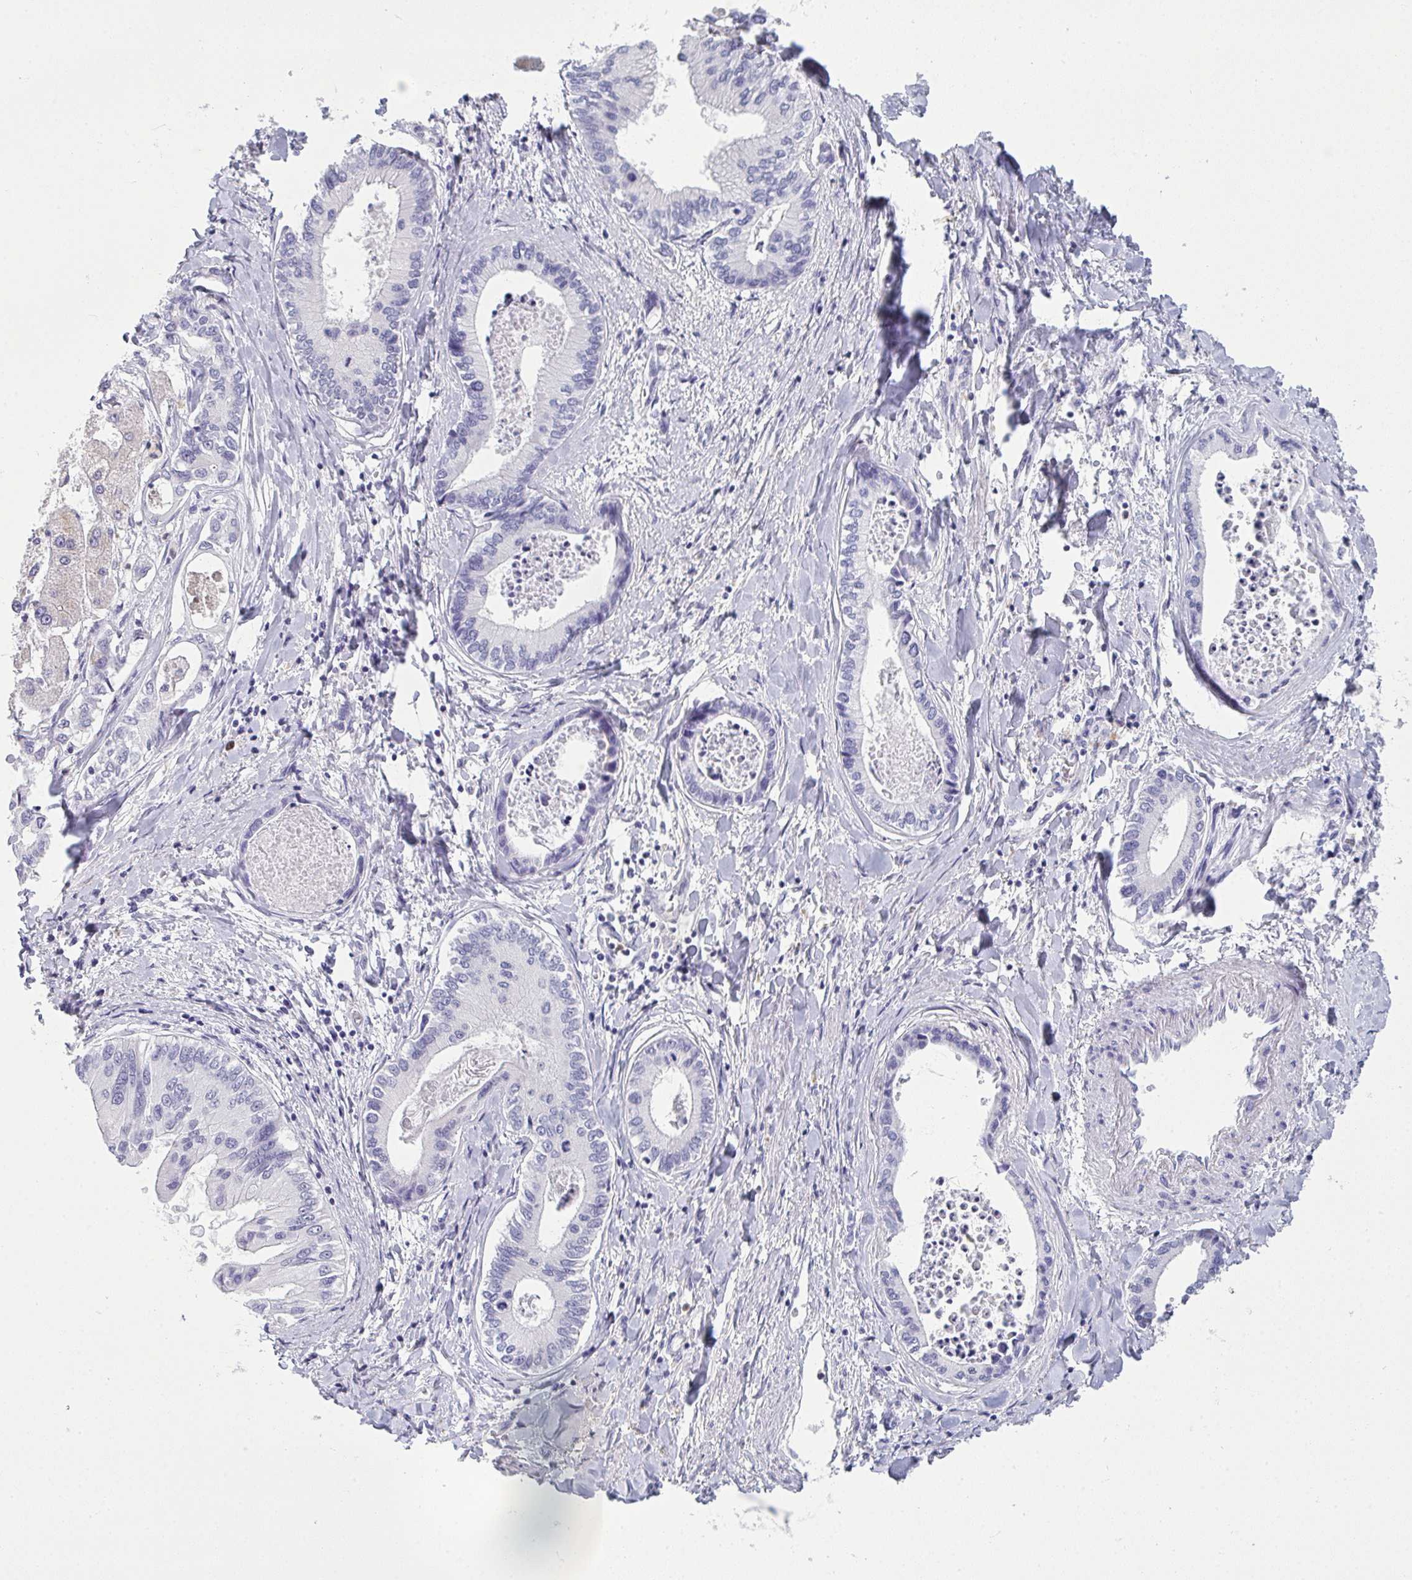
{"staining": {"intensity": "negative", "quantity": "none", "location": "none"}, "tissue": "liver cancer", "cell_type": "Tumor cells", "image_type": "cancer", "snomed": [{"axis": "morphology", "description": "Cholangiocarcinoma"}, {"axis": "topography", "description": "Liver"}], "caption": "IHC of liver cancer reveals no staining in tumor cells.", "gene": "SERPINB10", "patient": {"sex": "male", "age": 66}}